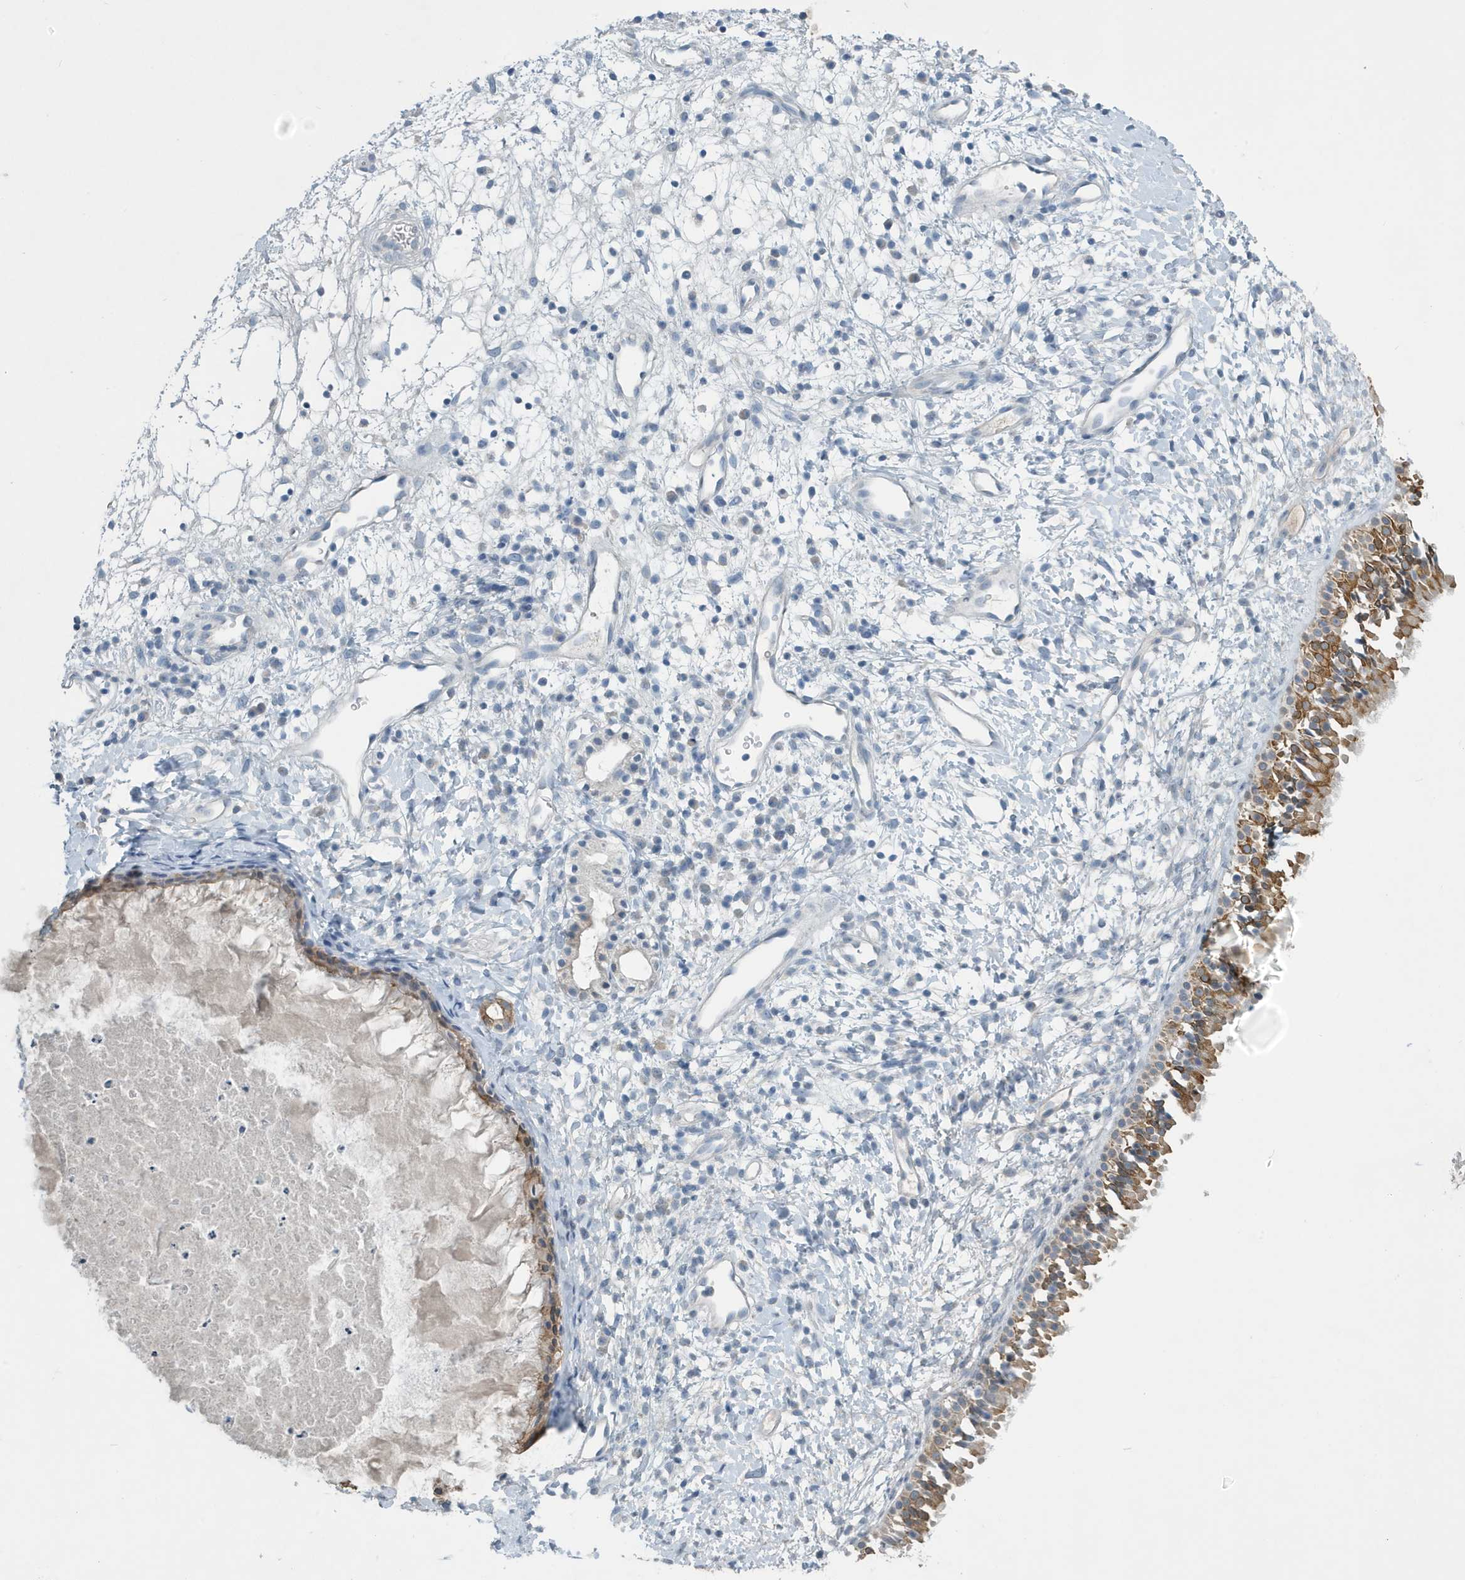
{"staining": {"intensity": "moderate", "quantity": "25%-75%", "location": "cytoplasmic/membranous"}, "tissue": "nasopharynx", "cell_type": "Respiratory epithelial cells", "image_type": "normal", "snomed": [{"axis": "morphology", "description": "Normal tissue, NOS"}, {"axis": "topography", "description": "Nasopharynx"}], "caption": "An IHC histopathology image of unremarkable tissue is shown. Protein staining in brown highlights moderate cytoplasmic/membranous positivity in nasopharynx within respiratory epithelial cells. Using DAB (3,3'-diaminobenzidine) (brown) and hematoxylin (blue) stains, captured at high magnification using brightfield microscopy.", "gene": "UGT2B4", "patient": {"sex": "male", "age": 22}}